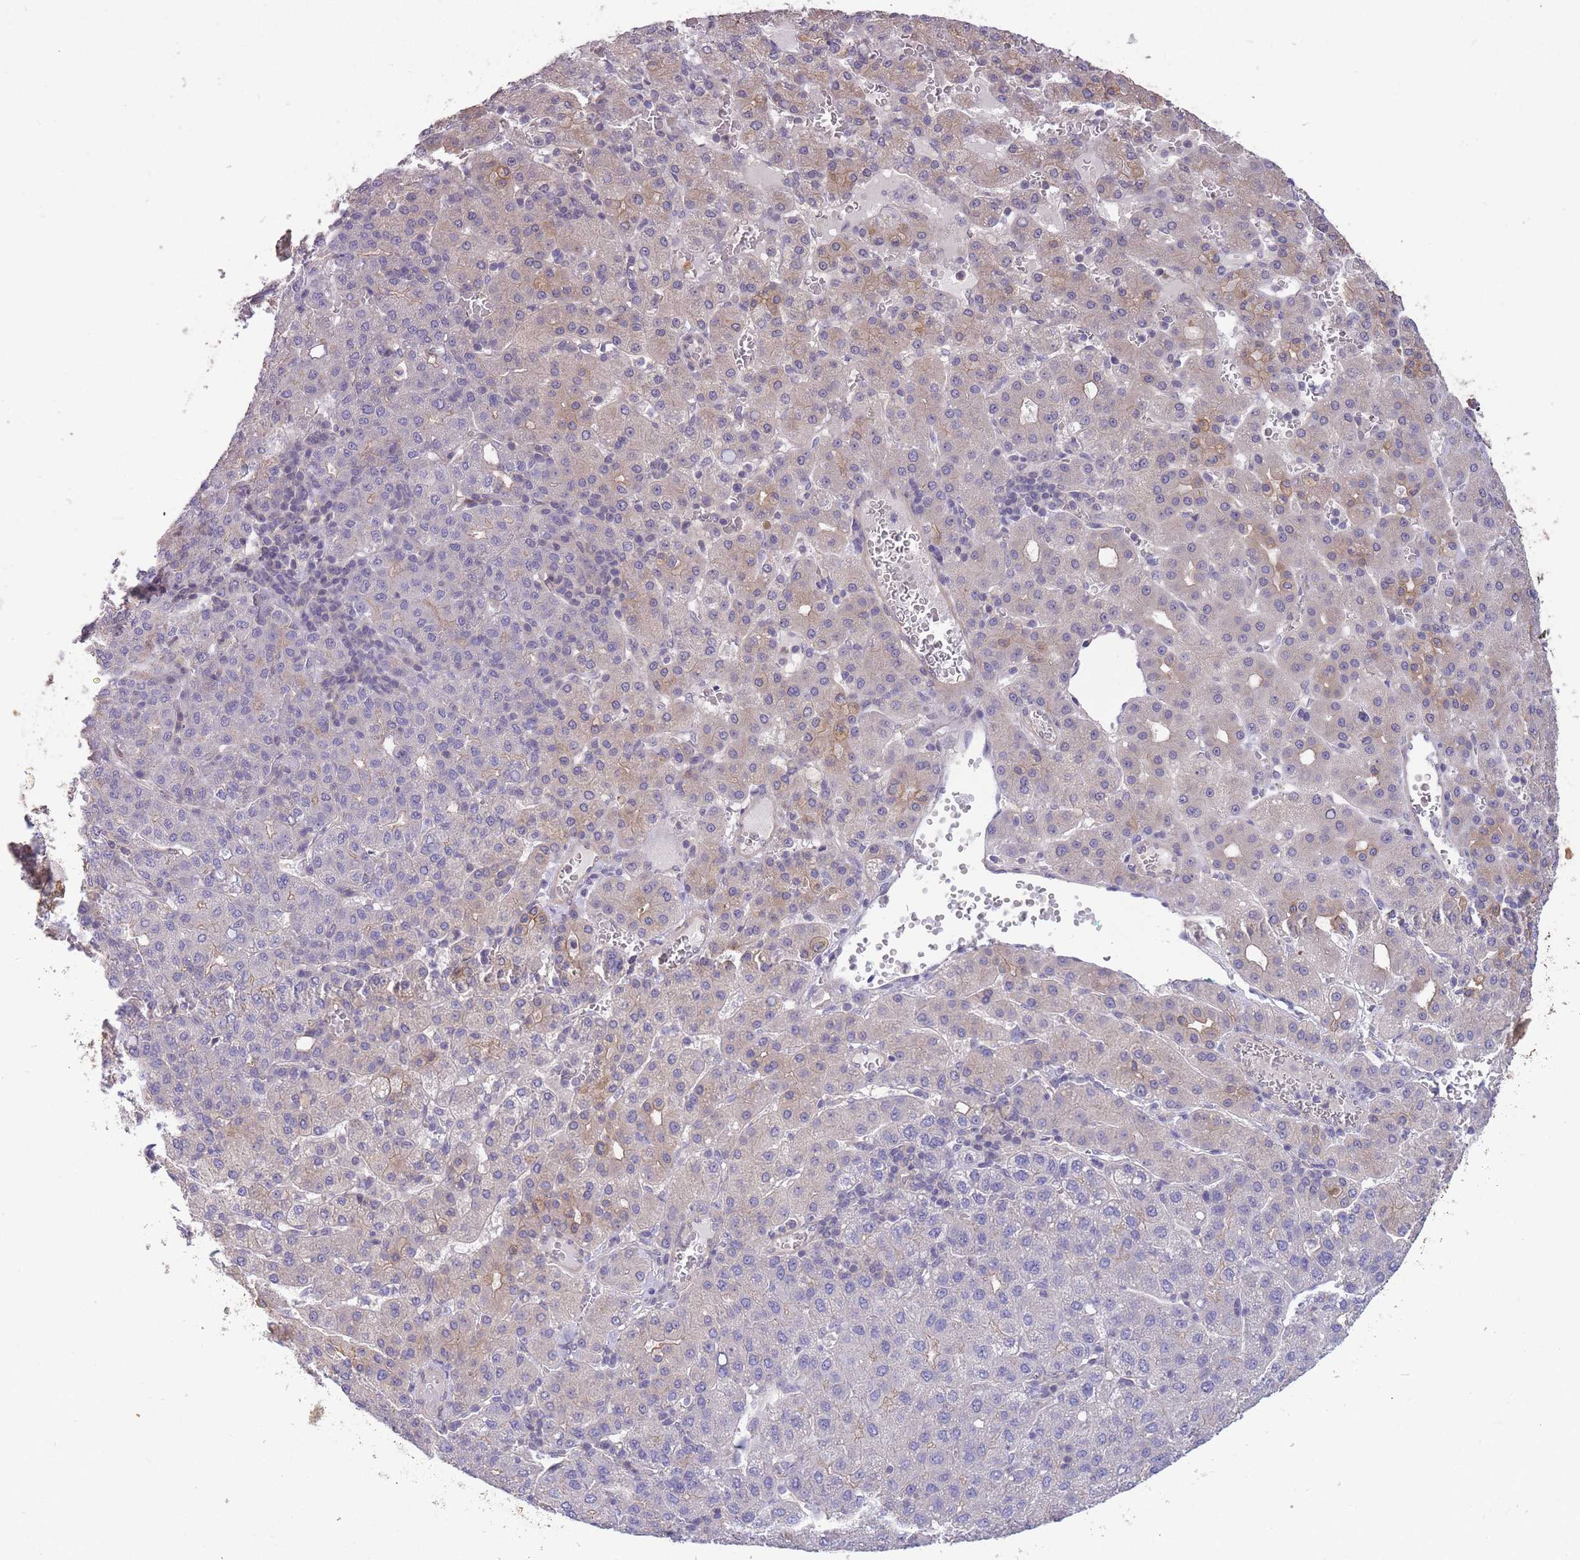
{"staining": {"intensity": "moderate", "quantity": "<25%", "location": "cytoplasmic/membranous"}, "tissue": "liver cancer", "cell_type": "Tumor cells", "image_type": "cancer", "snomed": [{"axis": "morphology", "description": "Carcinoma, Hepatocellular, NOS"}, {"axis": "topography", "description": "Liver"}], "caption": "Protein expression analysis of human liver cancer reveals moderate cytoplasmic/membranous positivity in about <25% of tumor cells.", "gene": "SMC6", "patient": {"sex": "male", "age": 65}}